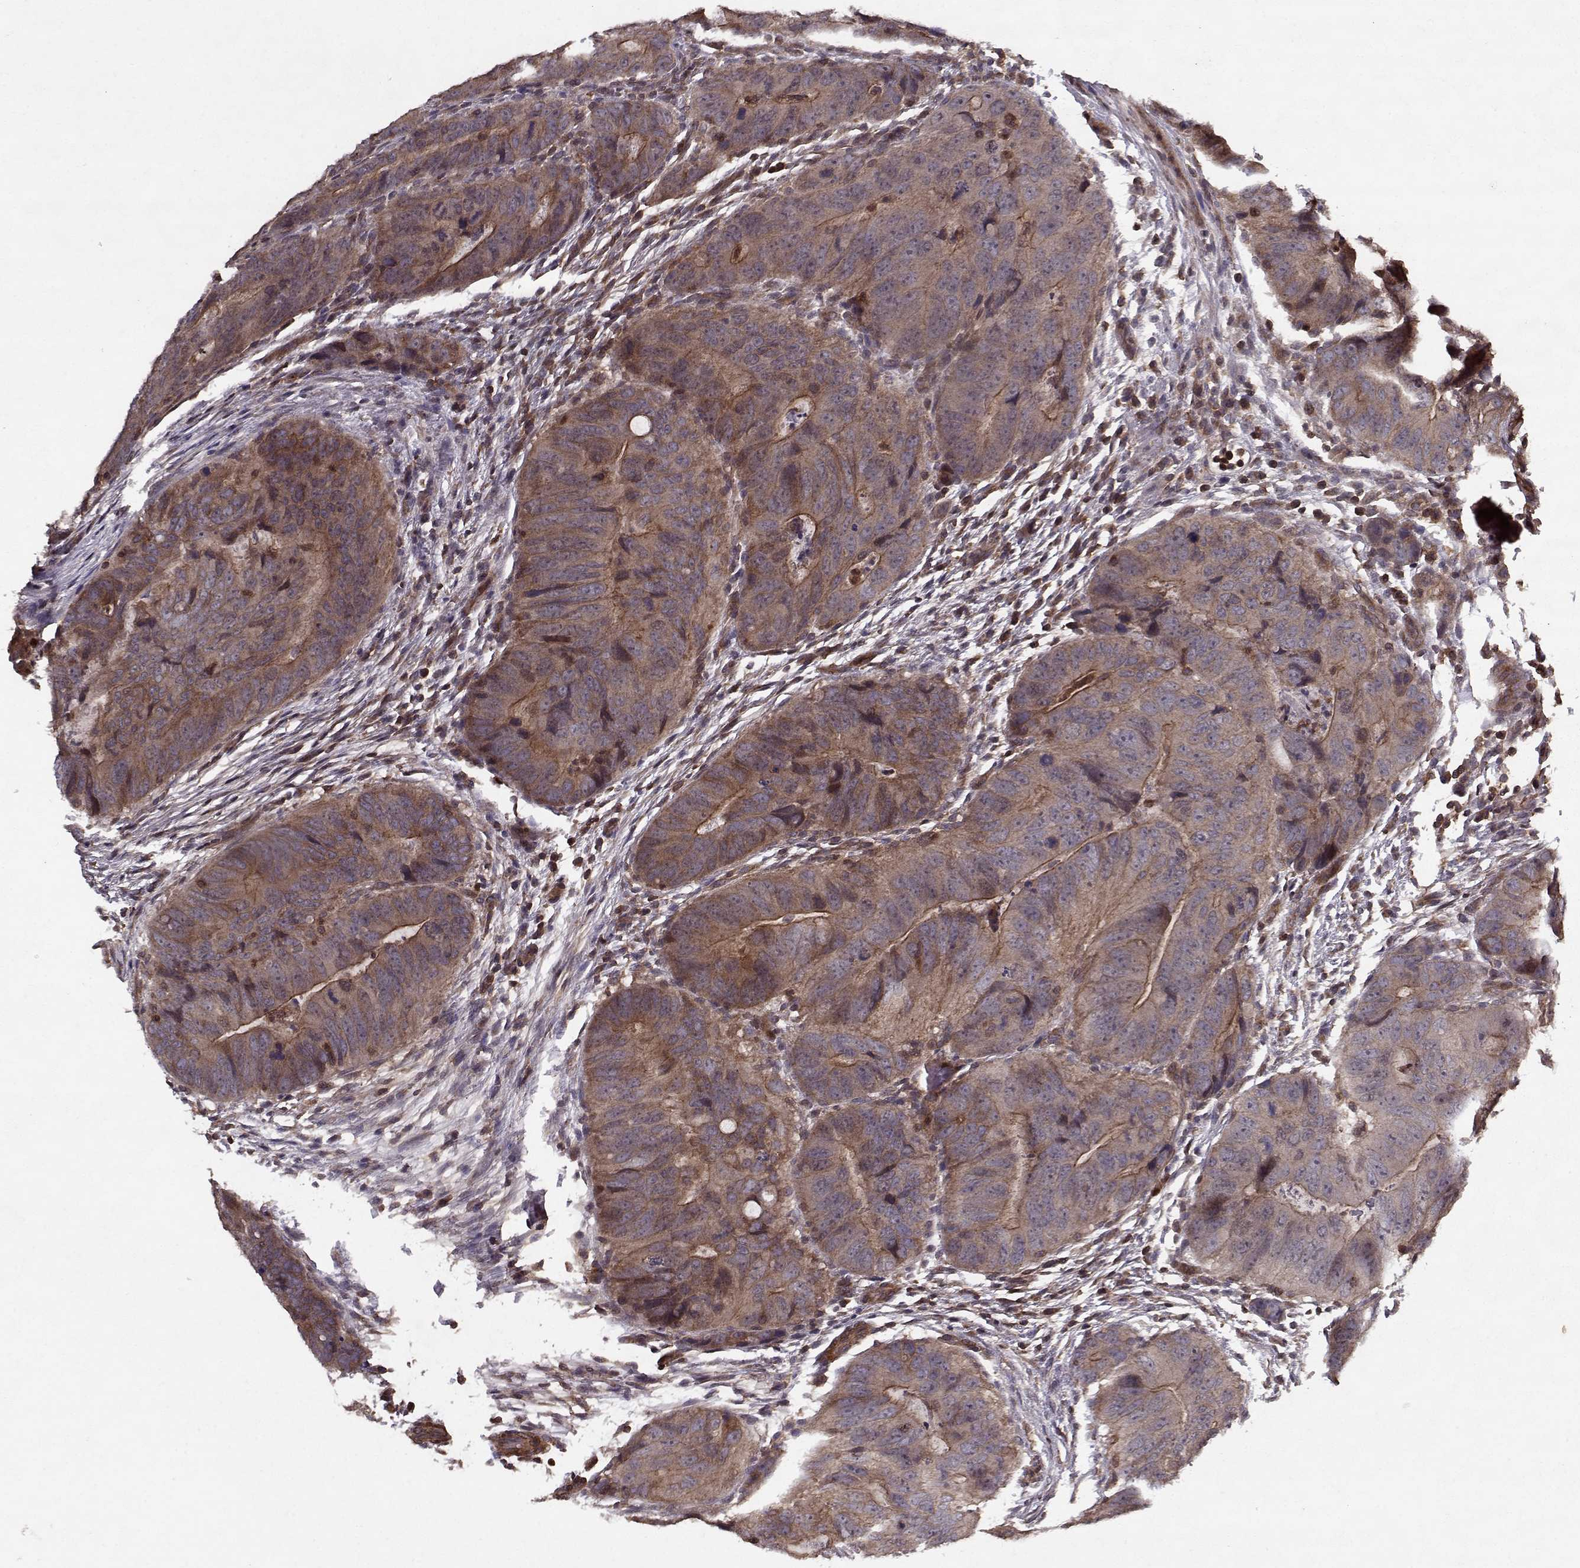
{"staining": {"intensity": "strong", "quantity": "<25%", "location": "cytoplasmic/membranous"}, "tissue": "colorectal cancer", "cell_type": "Tumor cells", "image_type": "cancer", "snomed": [{"axis": "morphology", "description": "Adenocarcinoma, NOS"}, {"axis": "topography", "description": "Colon"}], "caption": "Colorectal cancer (adenocarcinoma) stained with immunohistochemistry (IHC) displays strong cytoplasmic/membranous staining in approximately <25% of tumor cells.", "gene": "PPP1R12A", "patient": {"sex": "male", "age": 79}}